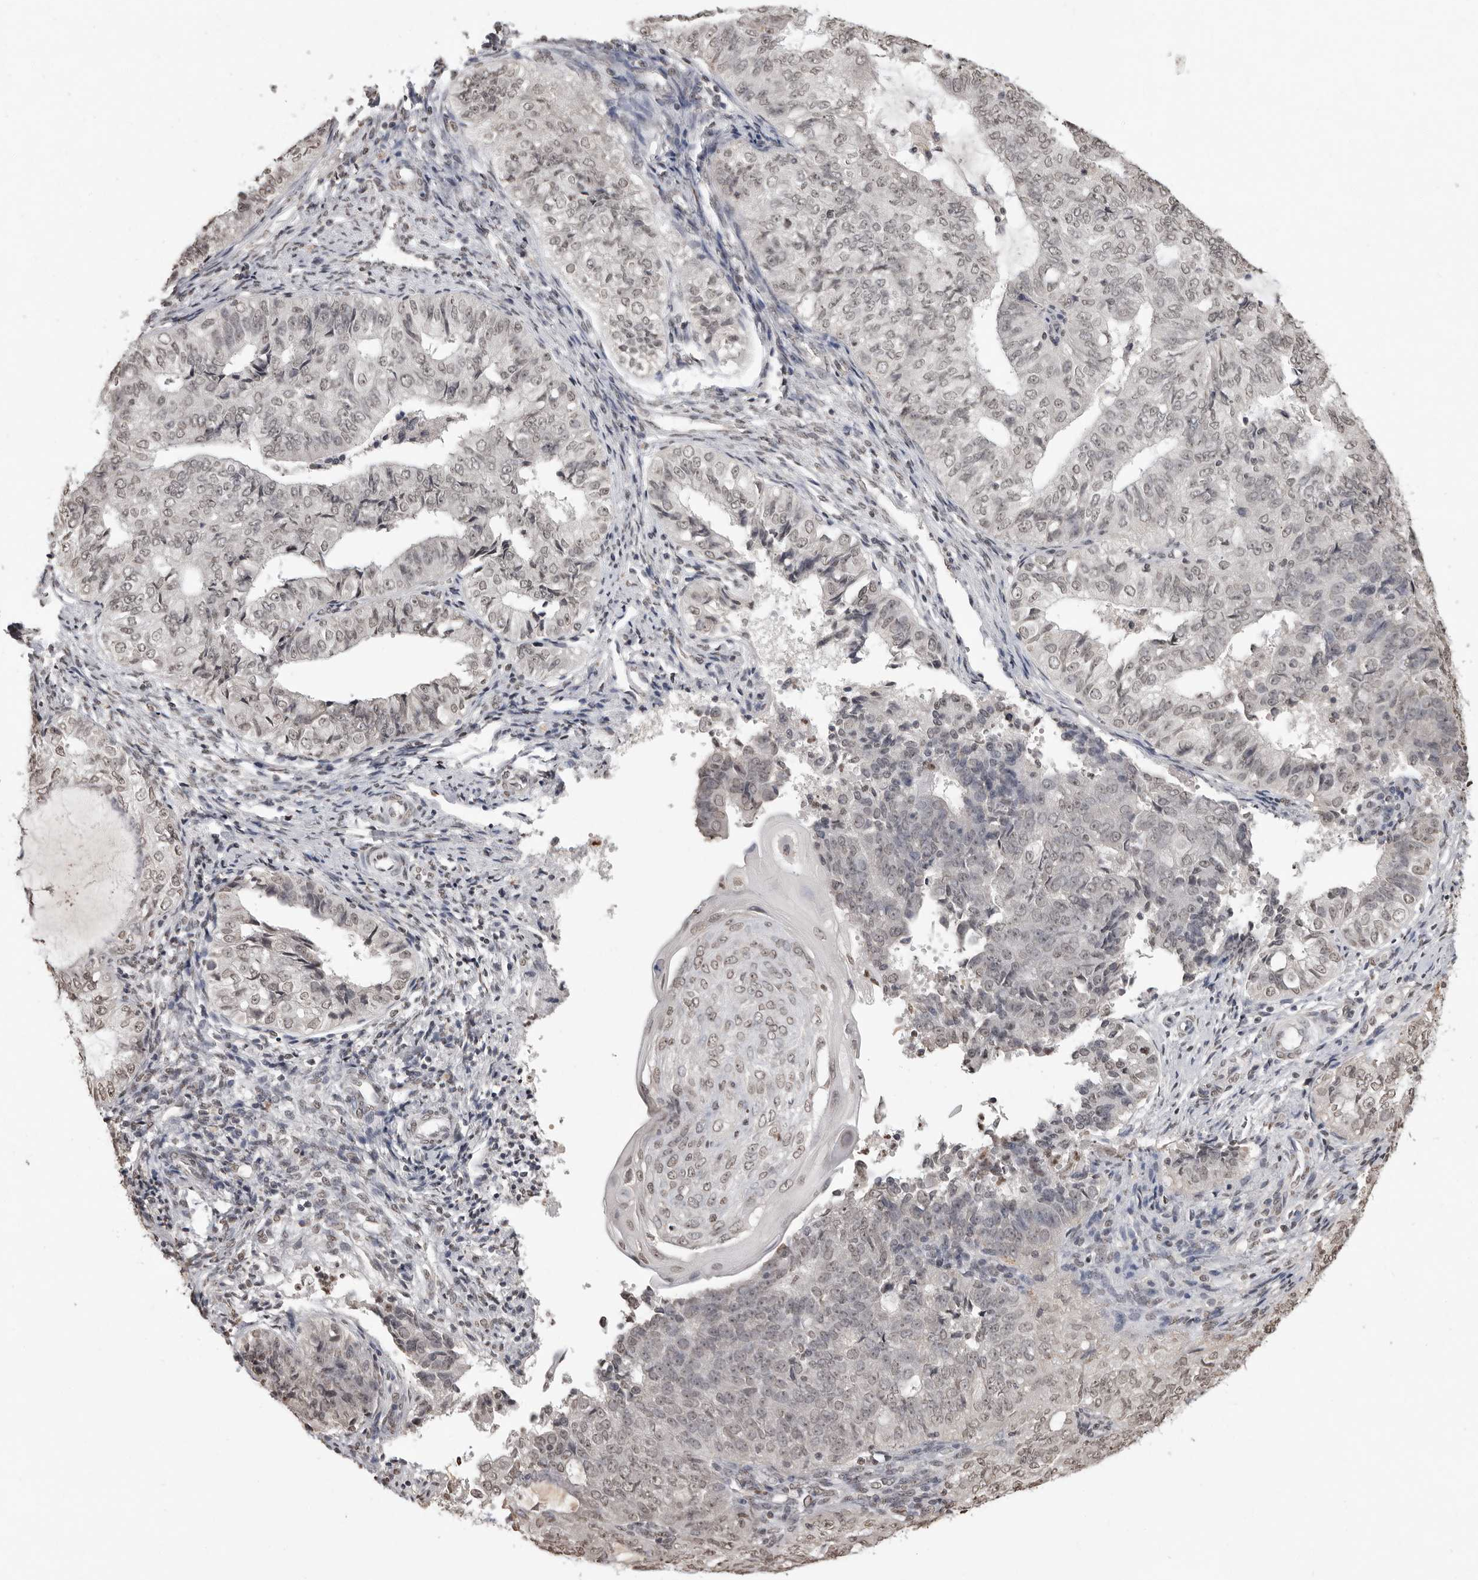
{"staining": {"intensity": "weak", "quantity": "<25%", "location": "nuclear"}, "tissue": "endometrial cancer", "cell_type": "Tumor cells", "image_type": "cancer", "snomed": [{"axis": "morphology", "description": "Adenocarcinoma, NOS"}, {"axis": "topography", "description": "Endometrium"}], "caption": "High power microscopy image of an IHC histopathology image of endometrial cancer (adenocarcinoma), revealing no significant positivity in tumor cells. (Stains: DAB immunohistochemistry (IHC) with hematoxylin counter stain, Microscopy: brightfield microscopy at high magnification).", "gene": "WDR45", "patient": {"sex": "female", "age": 32}}